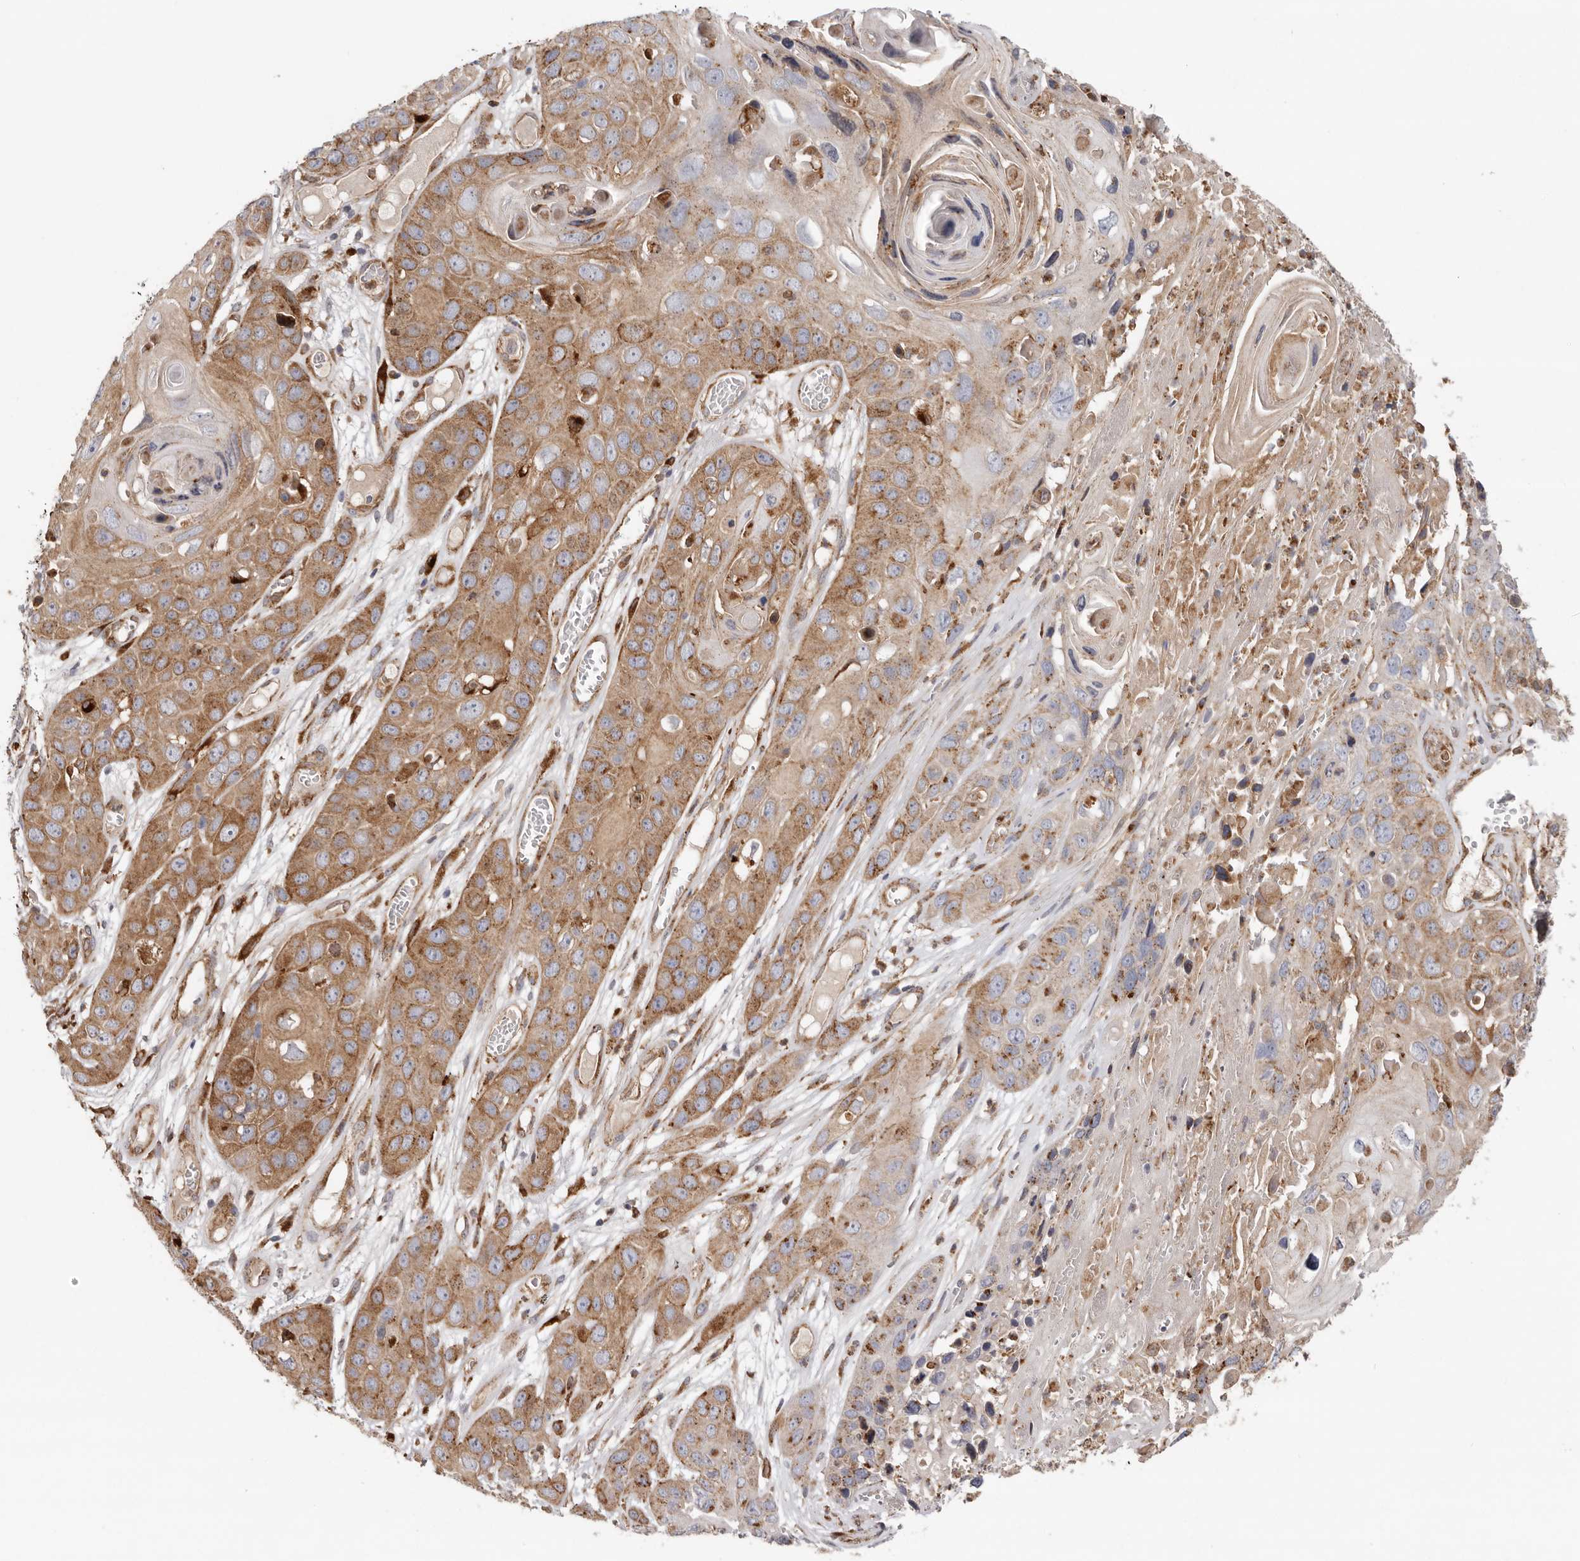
{"staining": {"intensity": "moderate", "quantity": ">75%", "location": "cytoplasmic/membranous"}, "tissue": "skin cancer", "cell_type": "Tumor cells", "image_type": "cancer", "snomed": [{"axis": "morphology", "description": "Squamous cell carcinoma, NOS"}, {"axis": "topography", "description": "Skin"}], "caption": "A photomicrograph showing moderate cytoplasmic/membranous staining in about >75% of tumor cells in squamous cell carcinoma (skin), as visualized by brown immunohistochemical staining.", "gene": "GRN", "patient": {"sex": "male", "age": 55}}